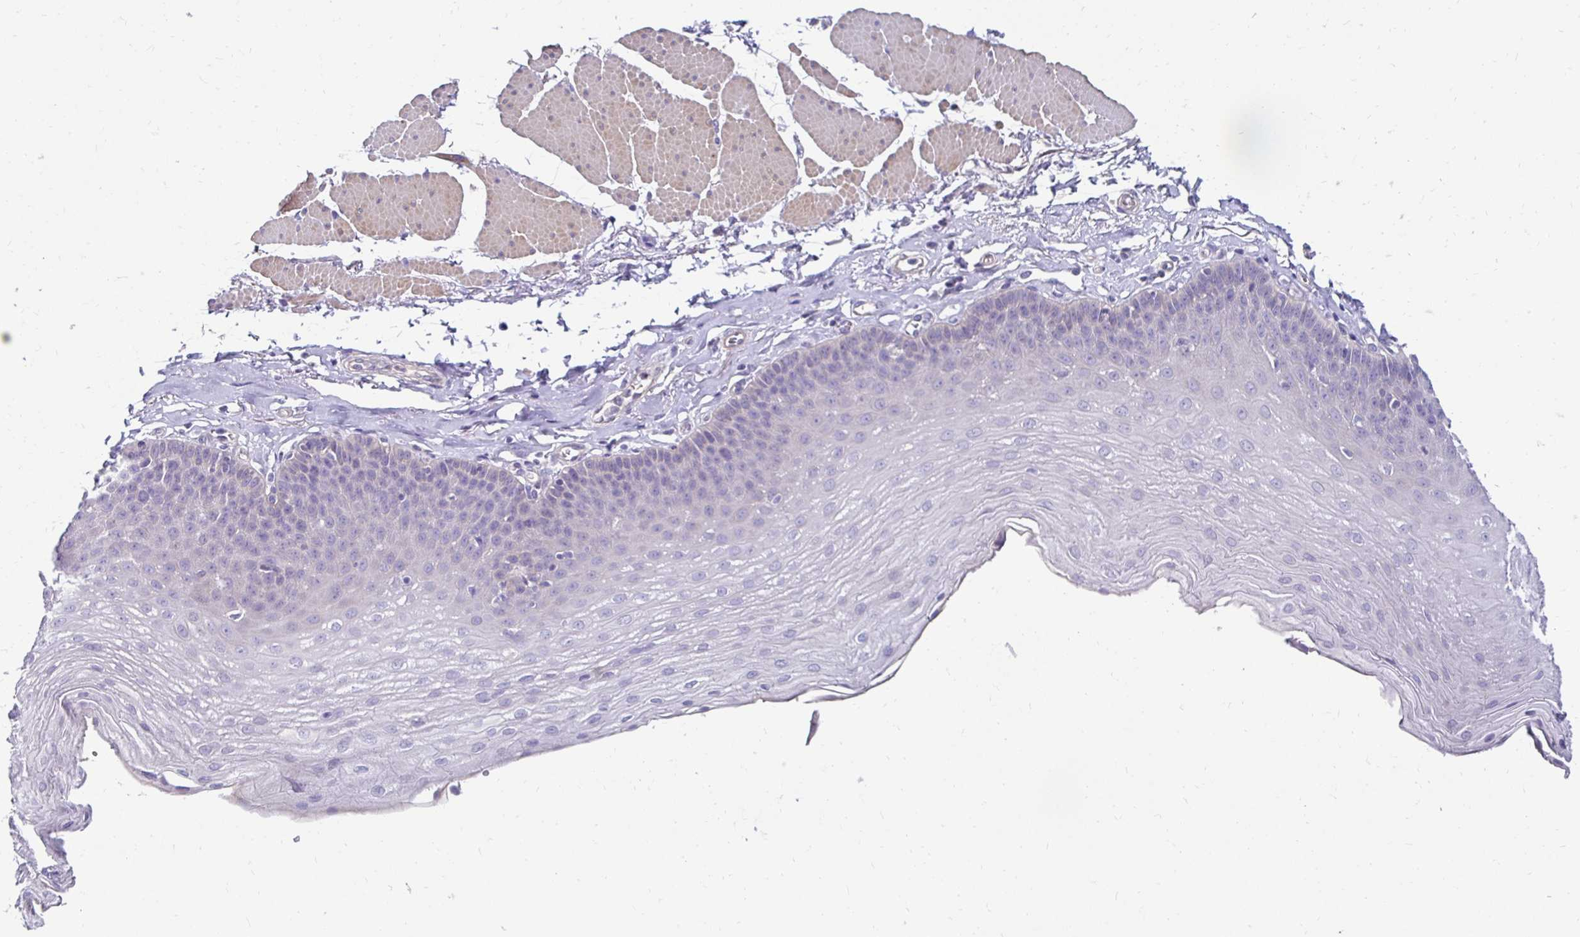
{"staining": {"intensity": "negative", "quantity": "none", "location": "none"}, "tissue": "esophagus", "cell_type": "Squamous epithelial cells", "image_type": "normal", "snomed": [{"axis": "morphology", "description": "Normal tissue, NOS"}, {"axis": "topography", "description": "Esophagus"}], "caption": "Protein analysis of normal esophagus exhibits no significant staining in squamous epithelial cells. Nuclei are stained in blue.", "gene": "AKAP6", "patient": {"sex": "female", "age": 81}}